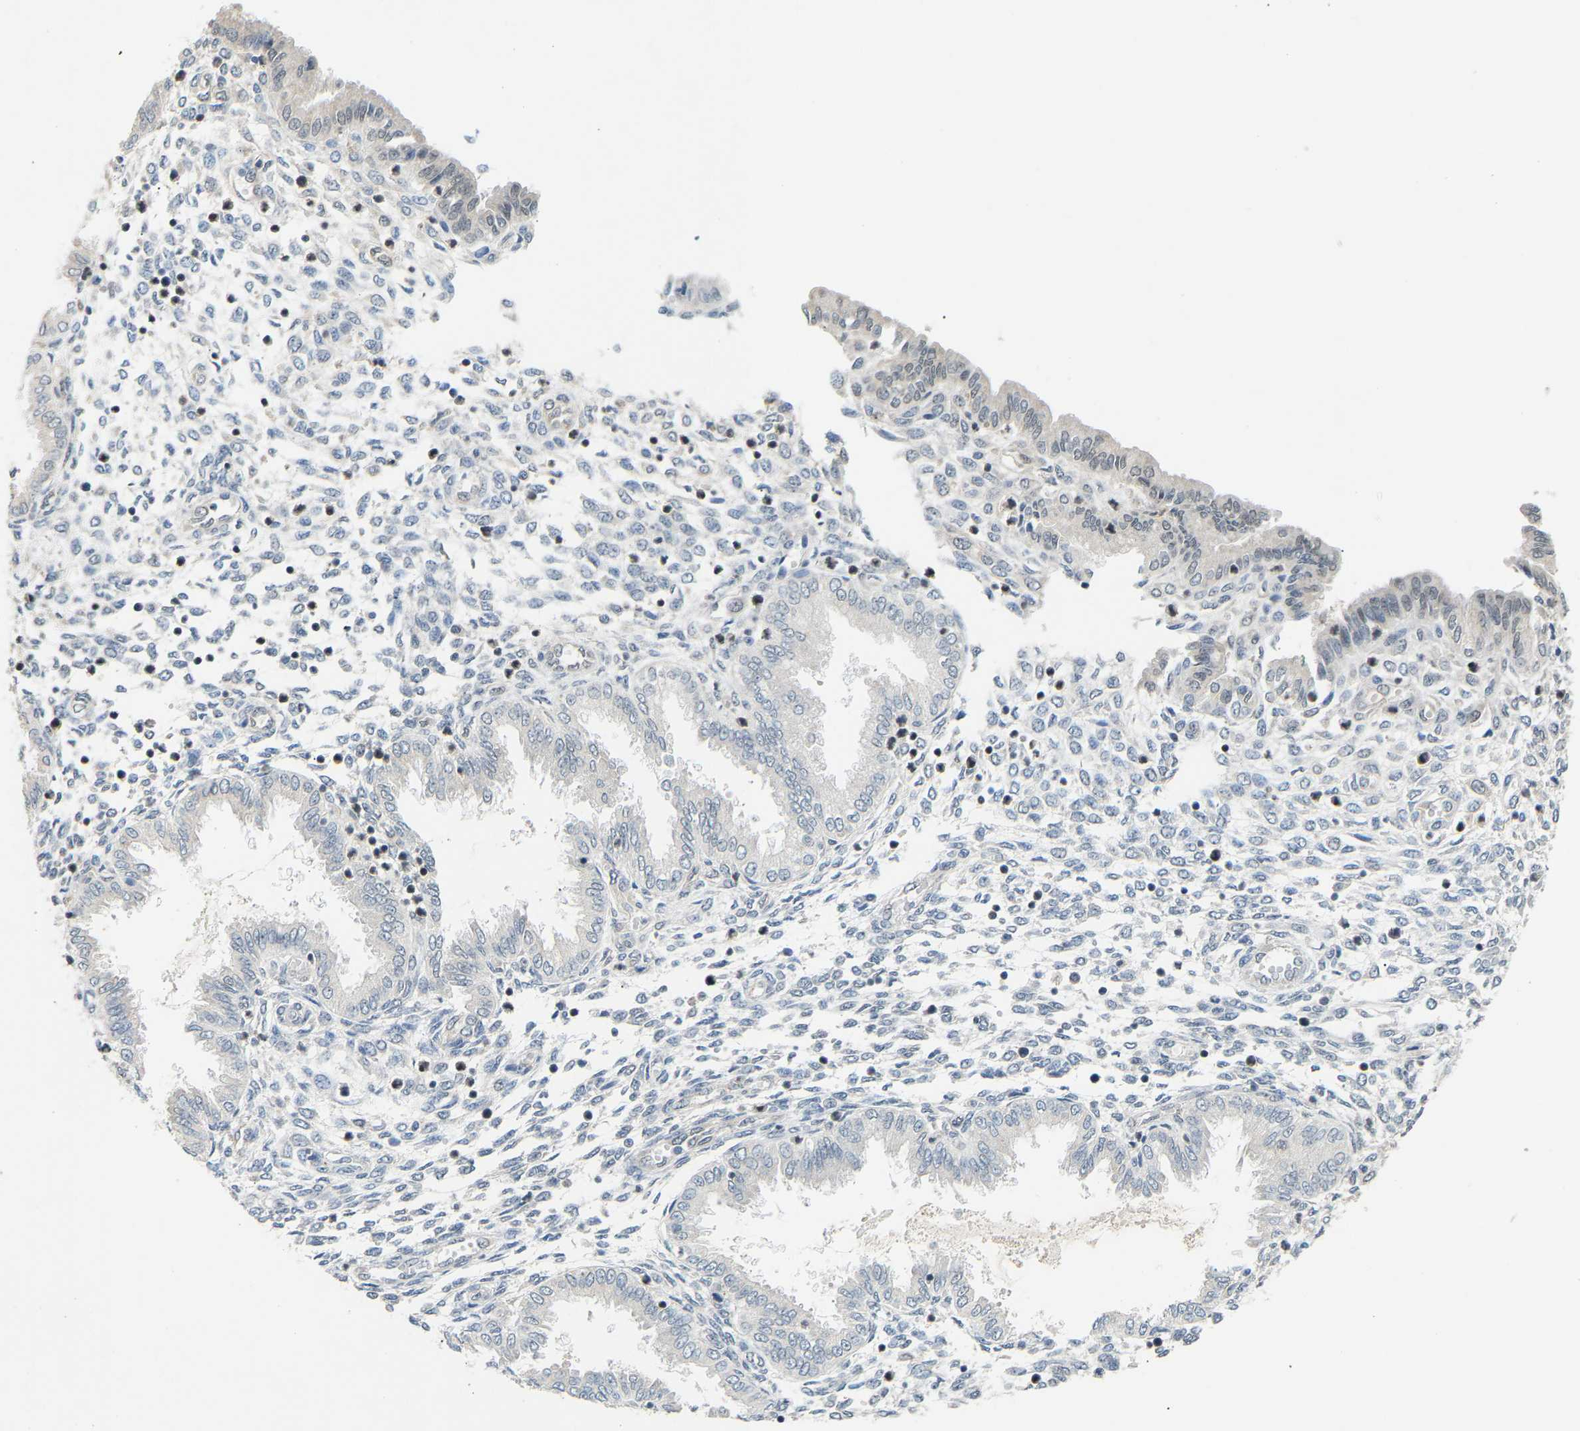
{"staining": {"intensity": "negative", "quantity": "none", "location": "none"}, "tissue": "endometrium", "cell_type": "Cells in endometrial stroma", "image_type": "normal", "snomed": [{"axis": "morphology", "description": "Normal tissue, NOS"}, {"axis": "topography", "description": "Endometrium"}], "caption": "Micrograph shows no protein expression in cells in endometrial stroma of benign endometrium.", "gene": "RBM15", "patient": {"sex": "female", "age": 33}}